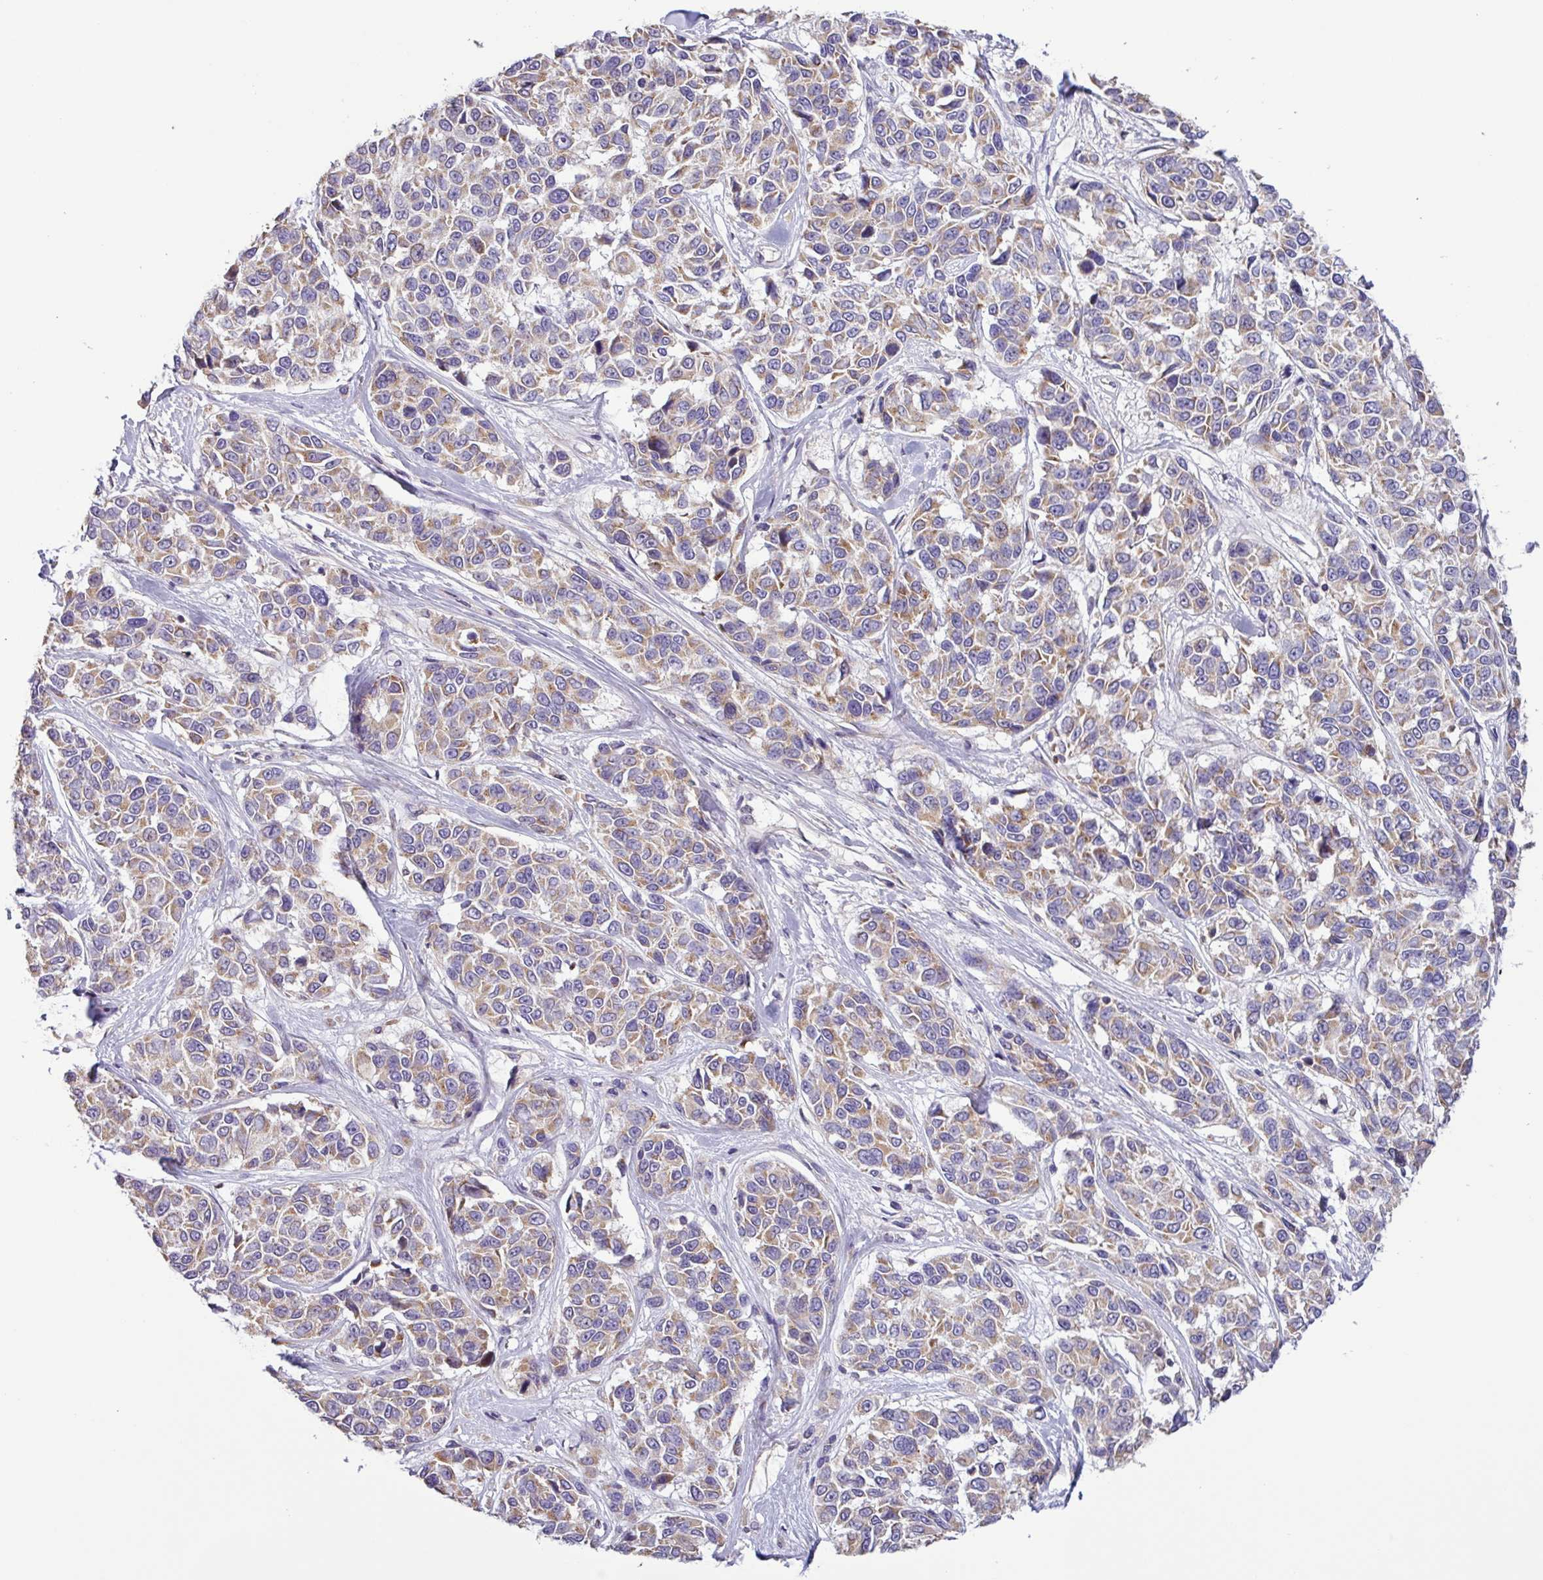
{"staining": {"intensity": "moderate", "quantity": ">75%", "location": "cytoplasmic/membranous"}, "tissue": "melanoma", "cell_type": "Tumor cells", "image_type": "cancer", "snomed": [{"axis": "morphology", "description": "Malignant melanoma, NOS"}, {"axis": "topography", "description": "Skin"}], "caption": "Melanoma stained for a protein displays moderate cytoplasmic/membranous positivity in tumor cells. The protein is shown in brown color, while the nuclei are stained blue.", "gene": "SFTPB", "patient": {"sex": "female", "age": 66}}